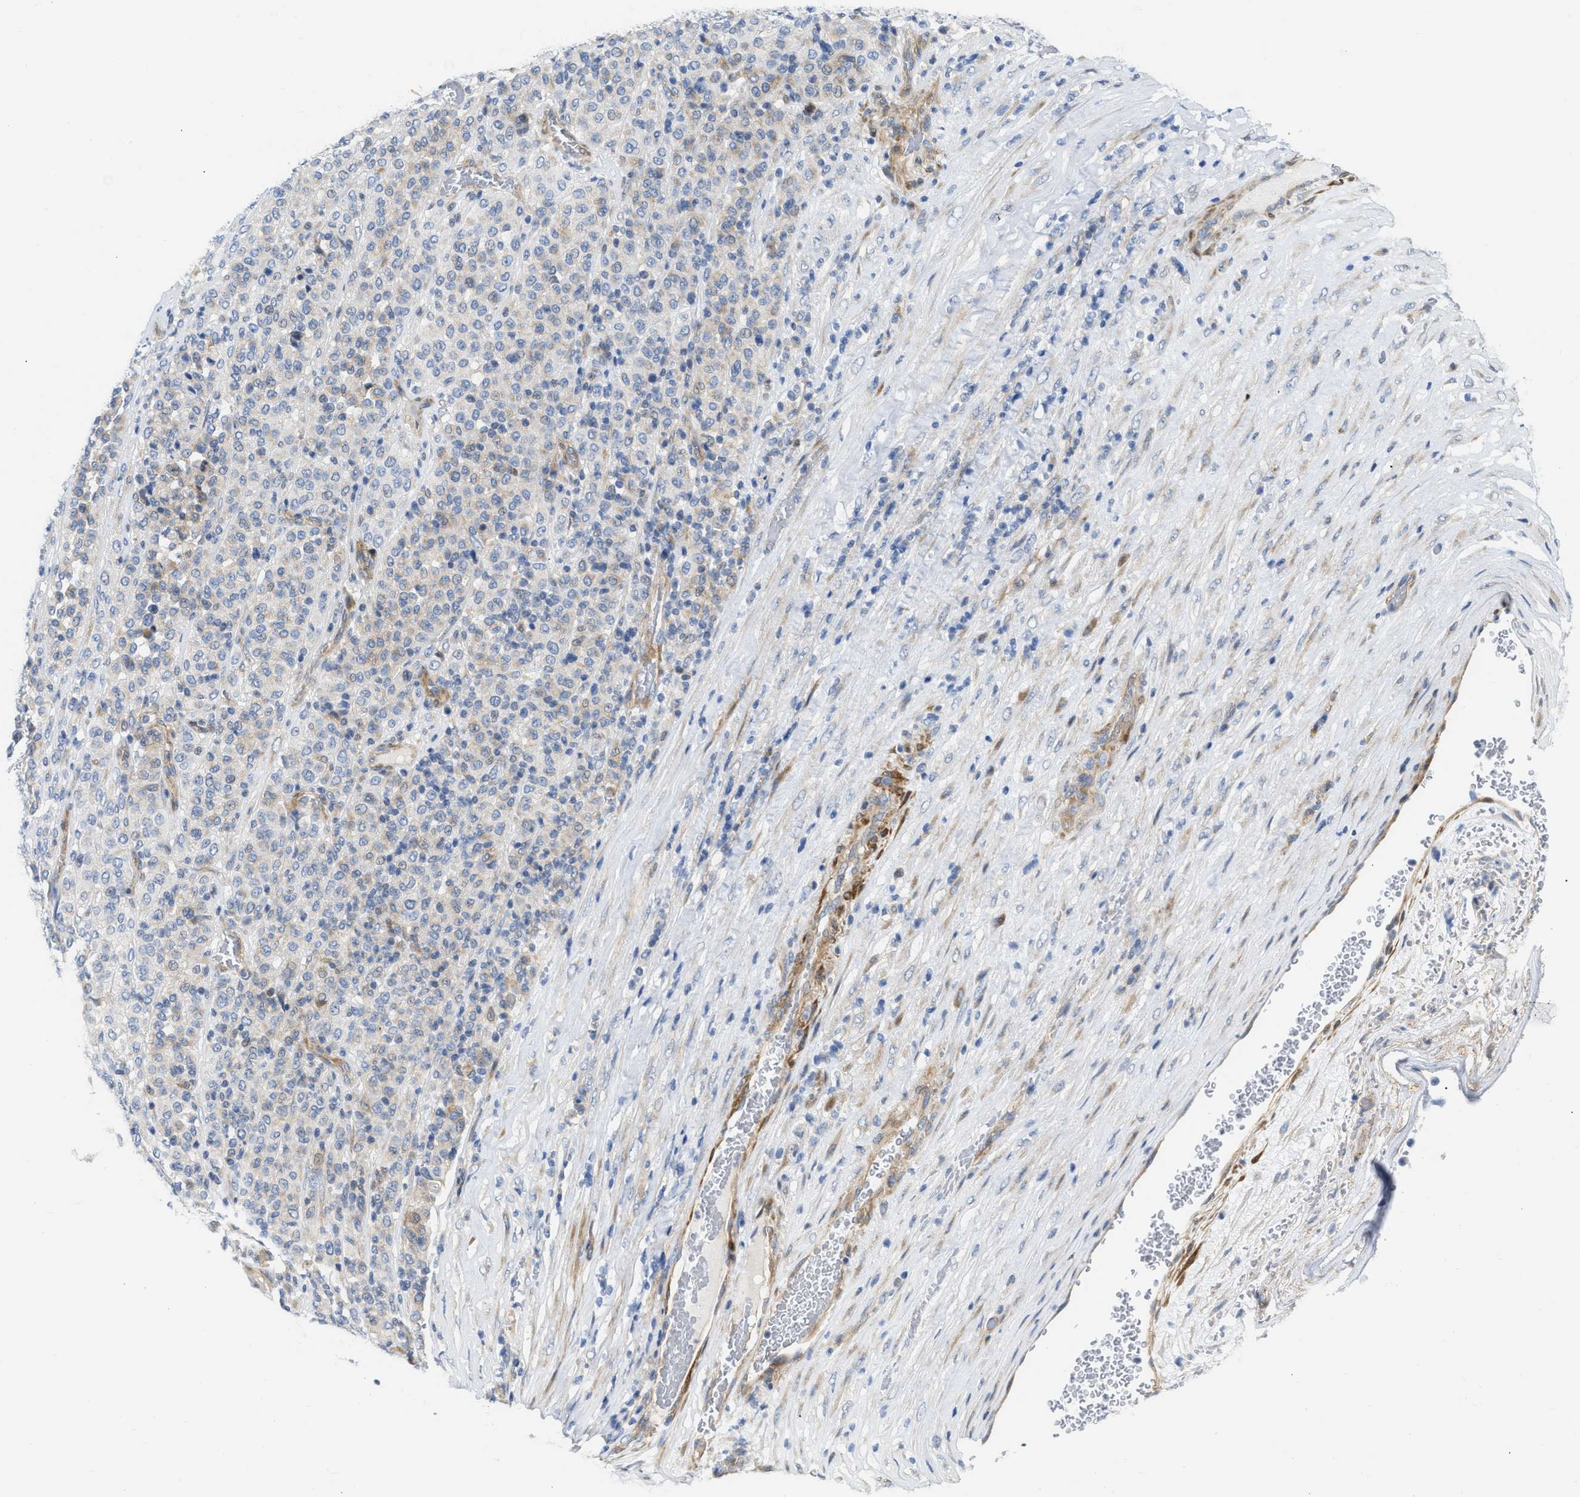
{"staining": {"intensity": "negative", "quantity": "none", "location": "none"}, "tissue": "melanoma", "cell_type": "Tumor cells", "image_type": "cancer", "snomed": [{"axis": "morphology", "description": "Malignant melanoma, Metastatic site"}, {"axis": "topography", "description": "Pancreas"}], "caption": "Immunohistochemical staining of melanoma demonstrates no significant expression in tumor cells.", "gene": "FHL1", "patient": {"sex": "female", "age": 30}}